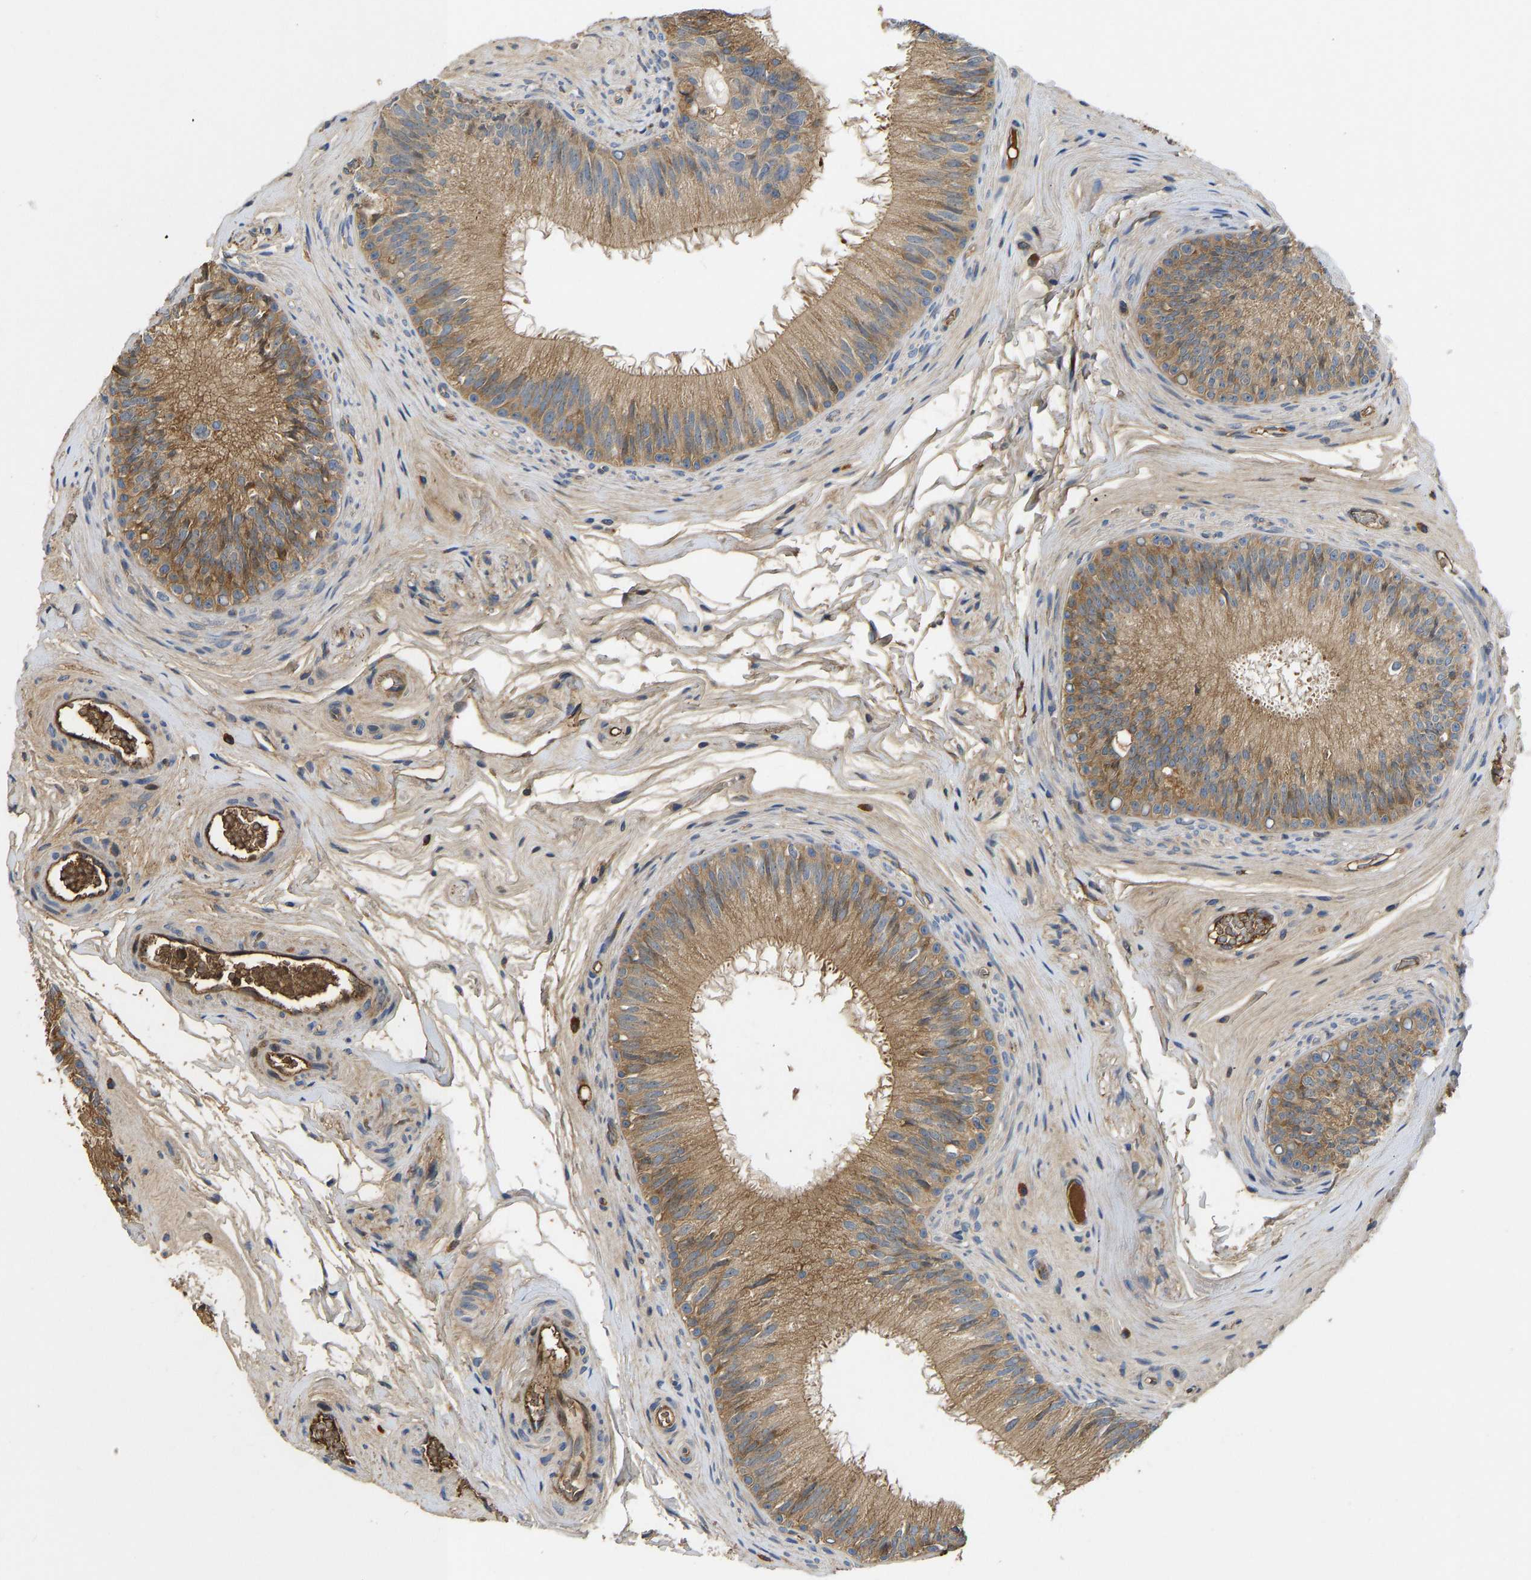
{"staining": {"intensity": "moderate", "quantity": ">75%", "location": "cytoplasmic/membranous,nuclear"}, "tissue": "epididymis", "cell_type": "Glandular cells", "image_type": "normal", "snomed": [{"axis": "morphology", "description": "Normal tissue, NOS"}, {"axis": "topography", "description": "Testis"}, {"axis": "topography", "description": "Epididymis"}], "caption": "This is an image of immunohistochemistry (IHC) staining of normal epididymis, which shows moderate positivity in the cytoplasmic/membranous,nuclear of glandular cells.", "gene": "VCPKMT", "patient": {"sex": "male", "age": 36}}